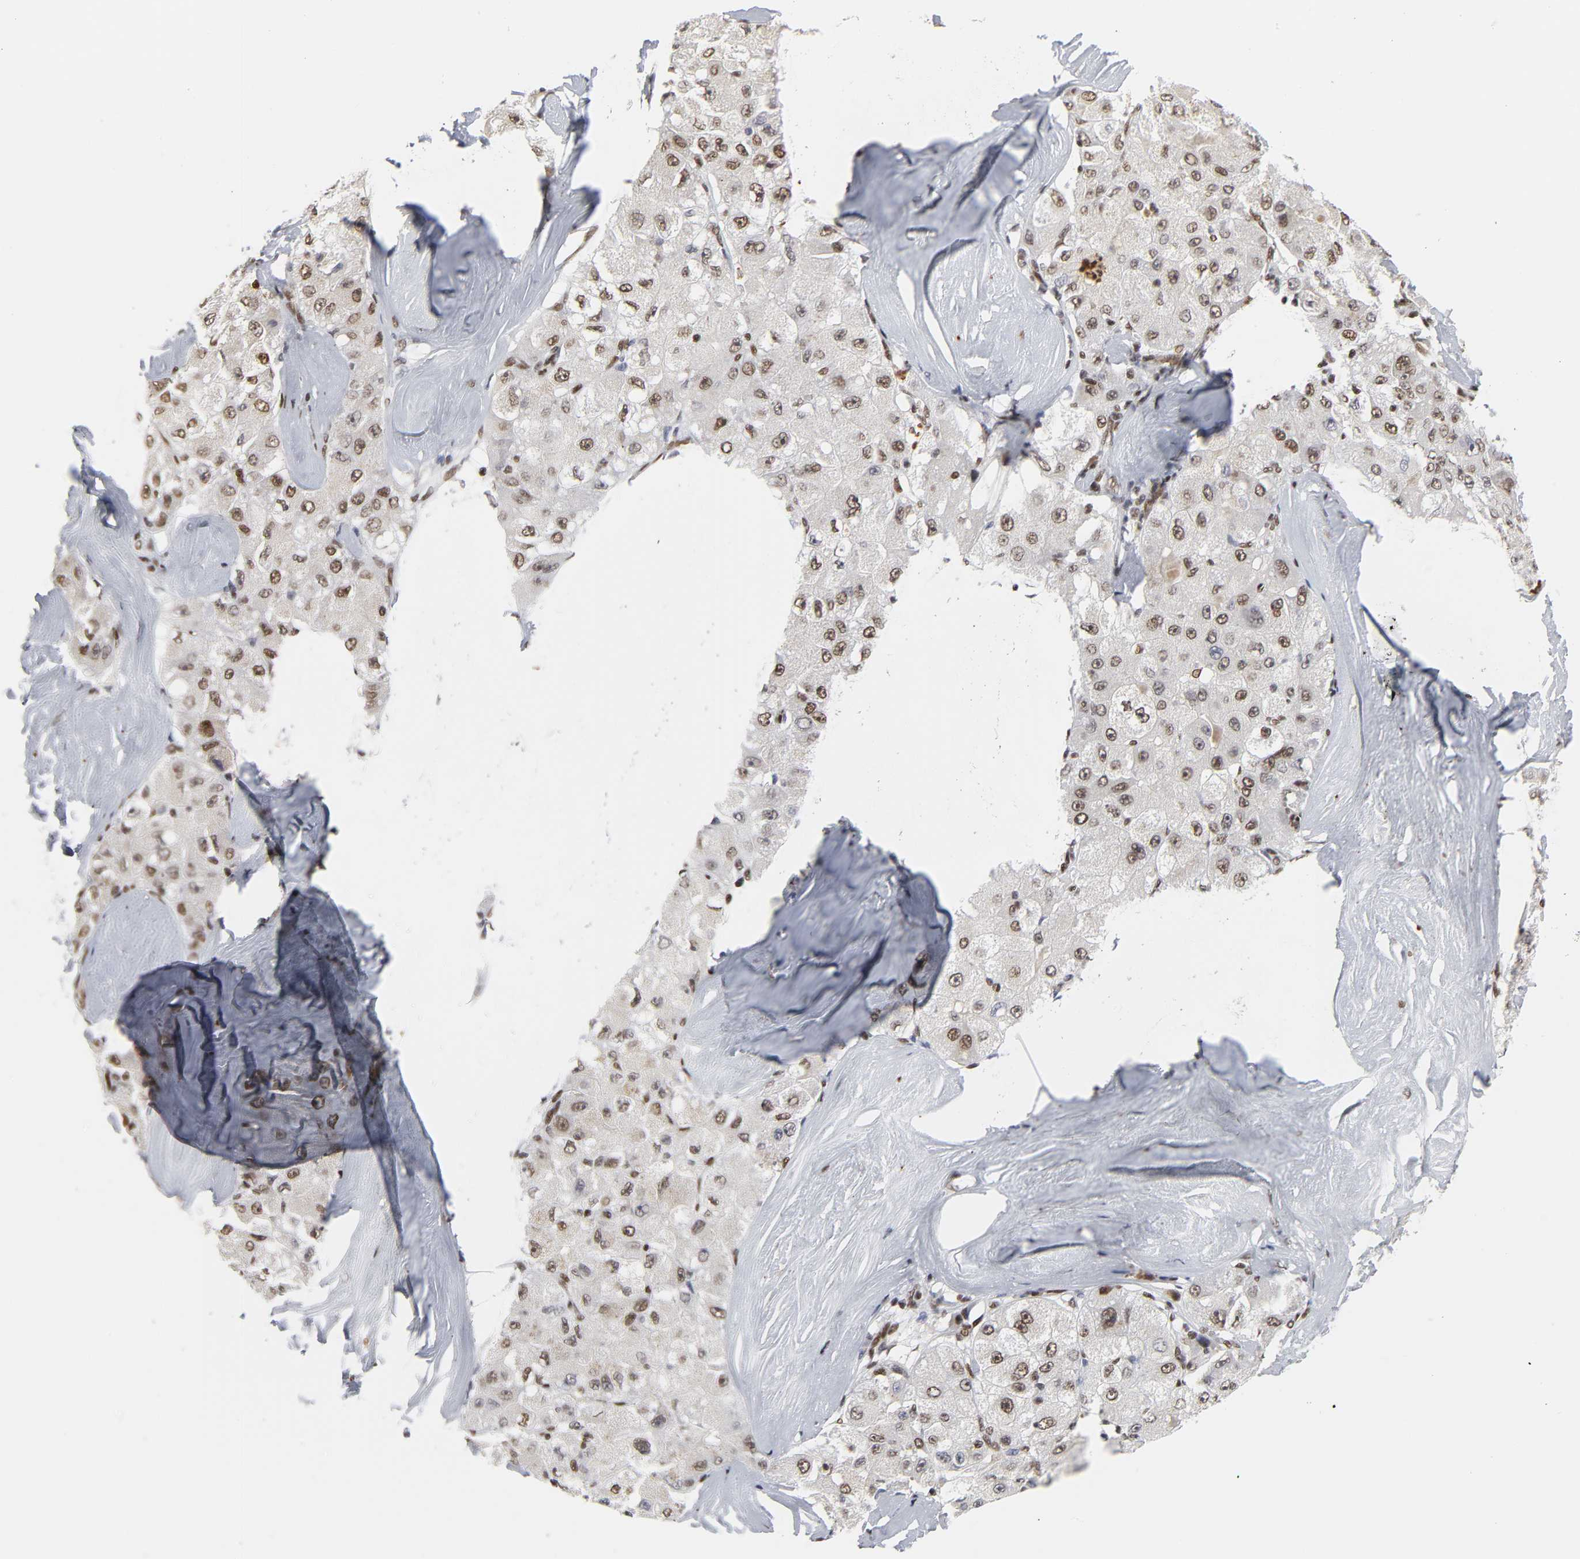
{"staining": {"intensity": "moderate", "quantity": ">75%", "location": "nuclear"}, "tissue": "liver cancer", "cell_type": "Tumor cells", "image_type": "cancer", "snomed": [{"axis": "morphology", "description": "Carcinoma, Hepatocellular, NOS"}, {"axis": "topography", "description": "Liver"}], "caption": "DAB (3,3'-diaminobenzidine) immunohistochemical staining of human hepatocellular carcinoma (liver) displays moderate nuclear protein positivity in approximately >75% of tumor cells.", "gene": "CREBBP", "patient": {"sex": "male", "age": 80}}